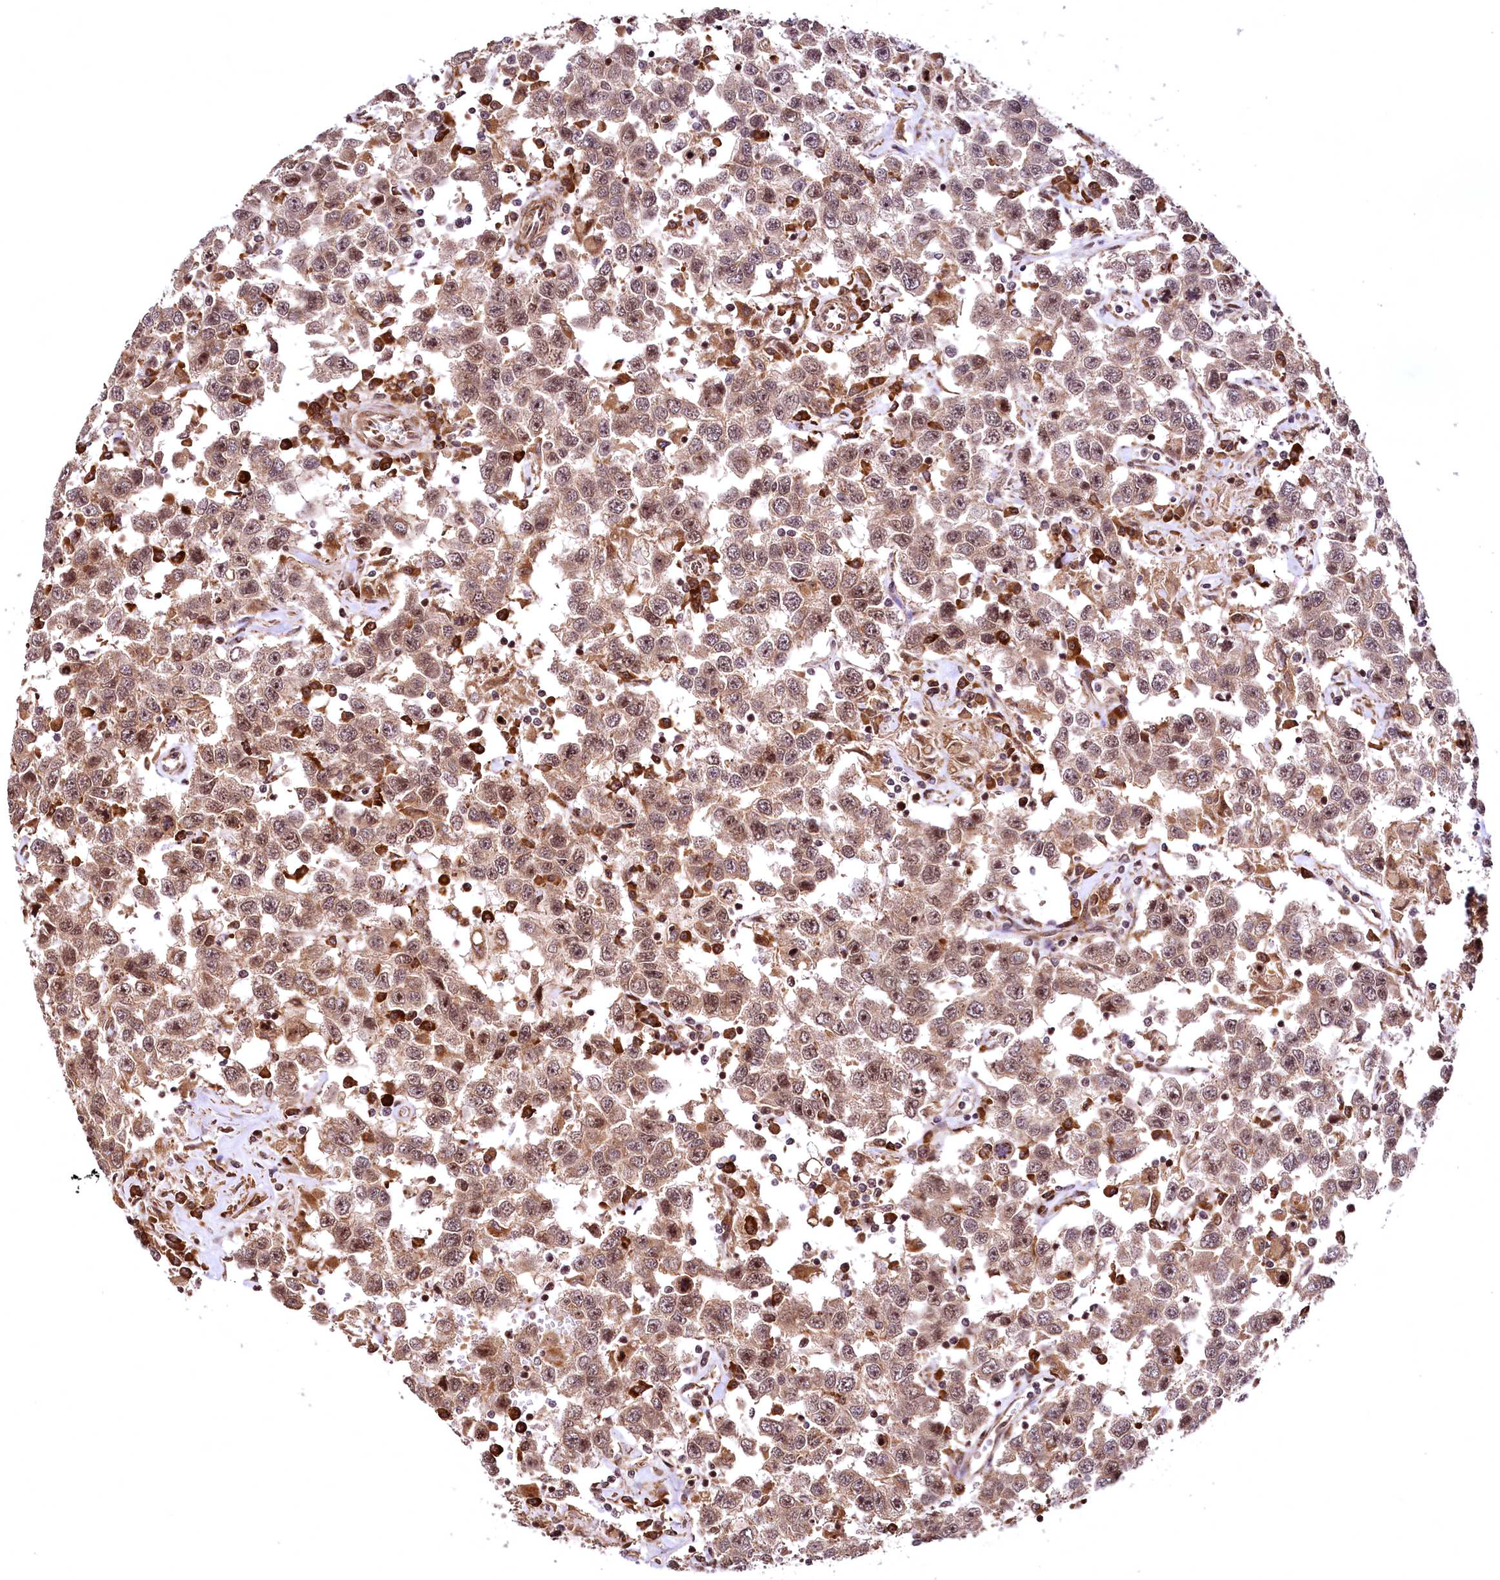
{"staining": {"intensity": "moderate", "quantity": ">75%", "location": "cytoplasmic/membranous,nuclear"}, "tissue": "testis cancer", "cell_type": "Tumor cells", "image_type": "cancer", "snomed": [{"axis": "morphology", "description": "Seminoma, NOS"}, {"axis": "topography", "description": "Testis"}], "caption": "A micrograph of testis cancer (seminoma) stained for a protein demonstrates moderate cytoplasmic/membranous and nuclear brown staining in tumor cells.", "gene": "PDS5B", "patient": {"sex": "male", "age": 41}}